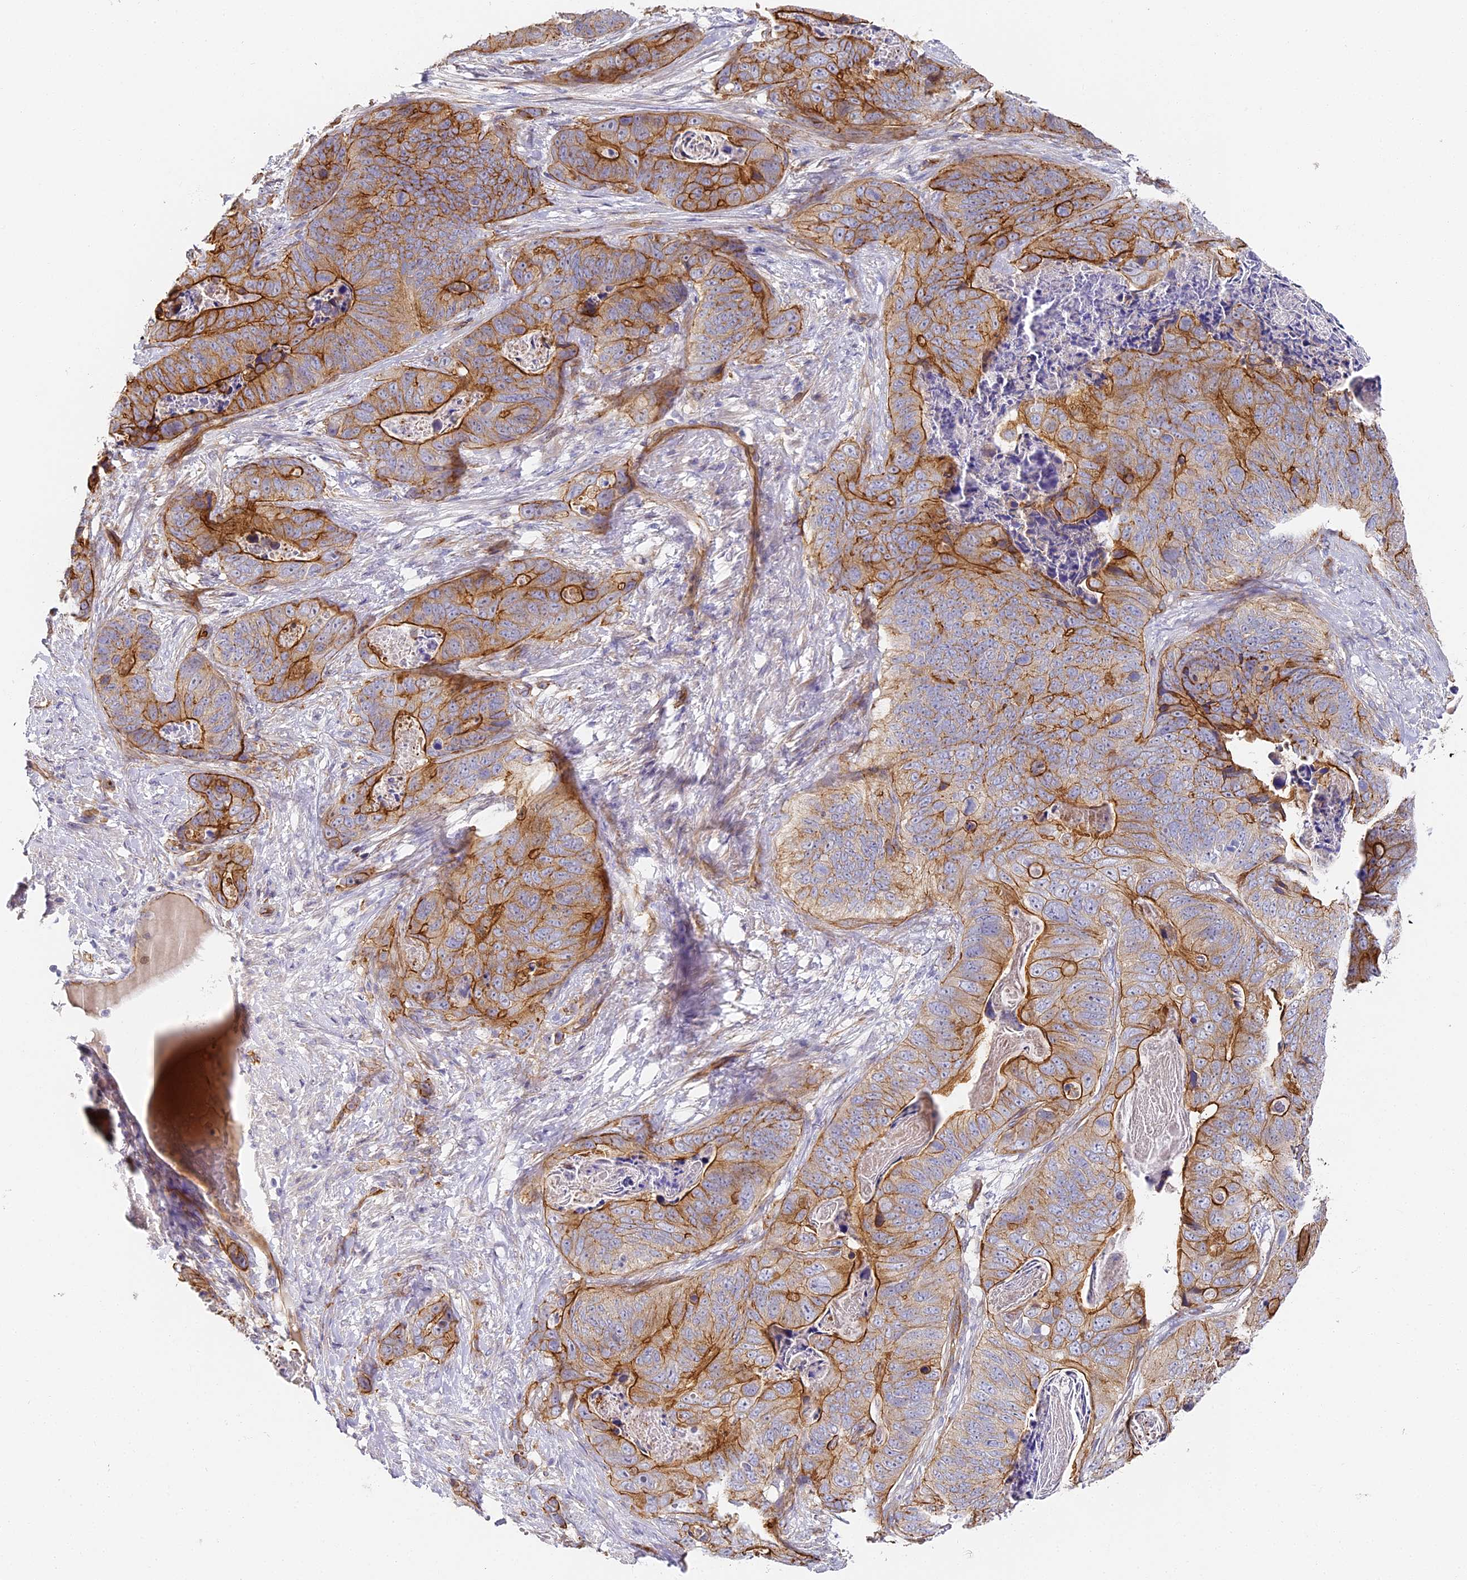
{"staining": {"intensity": "moderate", "quantity": "25%-75%", "location": "cytoplasmic/membranous"}, "tissue": "stomach cancer", "cell_type": "Tumor cells", "image_type": "cancer", "snomed": [{"axis": "morphology", "description": "Normal tissue, NOS"}, {"axis": "morphology", "description": "Adenocarcinoma, NOS"}, {"axis": "topography", "description": "Stomach"}], "caption": "A brown stain shows moderate cytoplasmic/membranous expression of a protein in human stomach adenocarcinoma tumor cells. (Brightfield microscopy of DAB IHC at high magnification).", "gene": "CCDC30", "patient": {"sex": "female", "age": 89}}